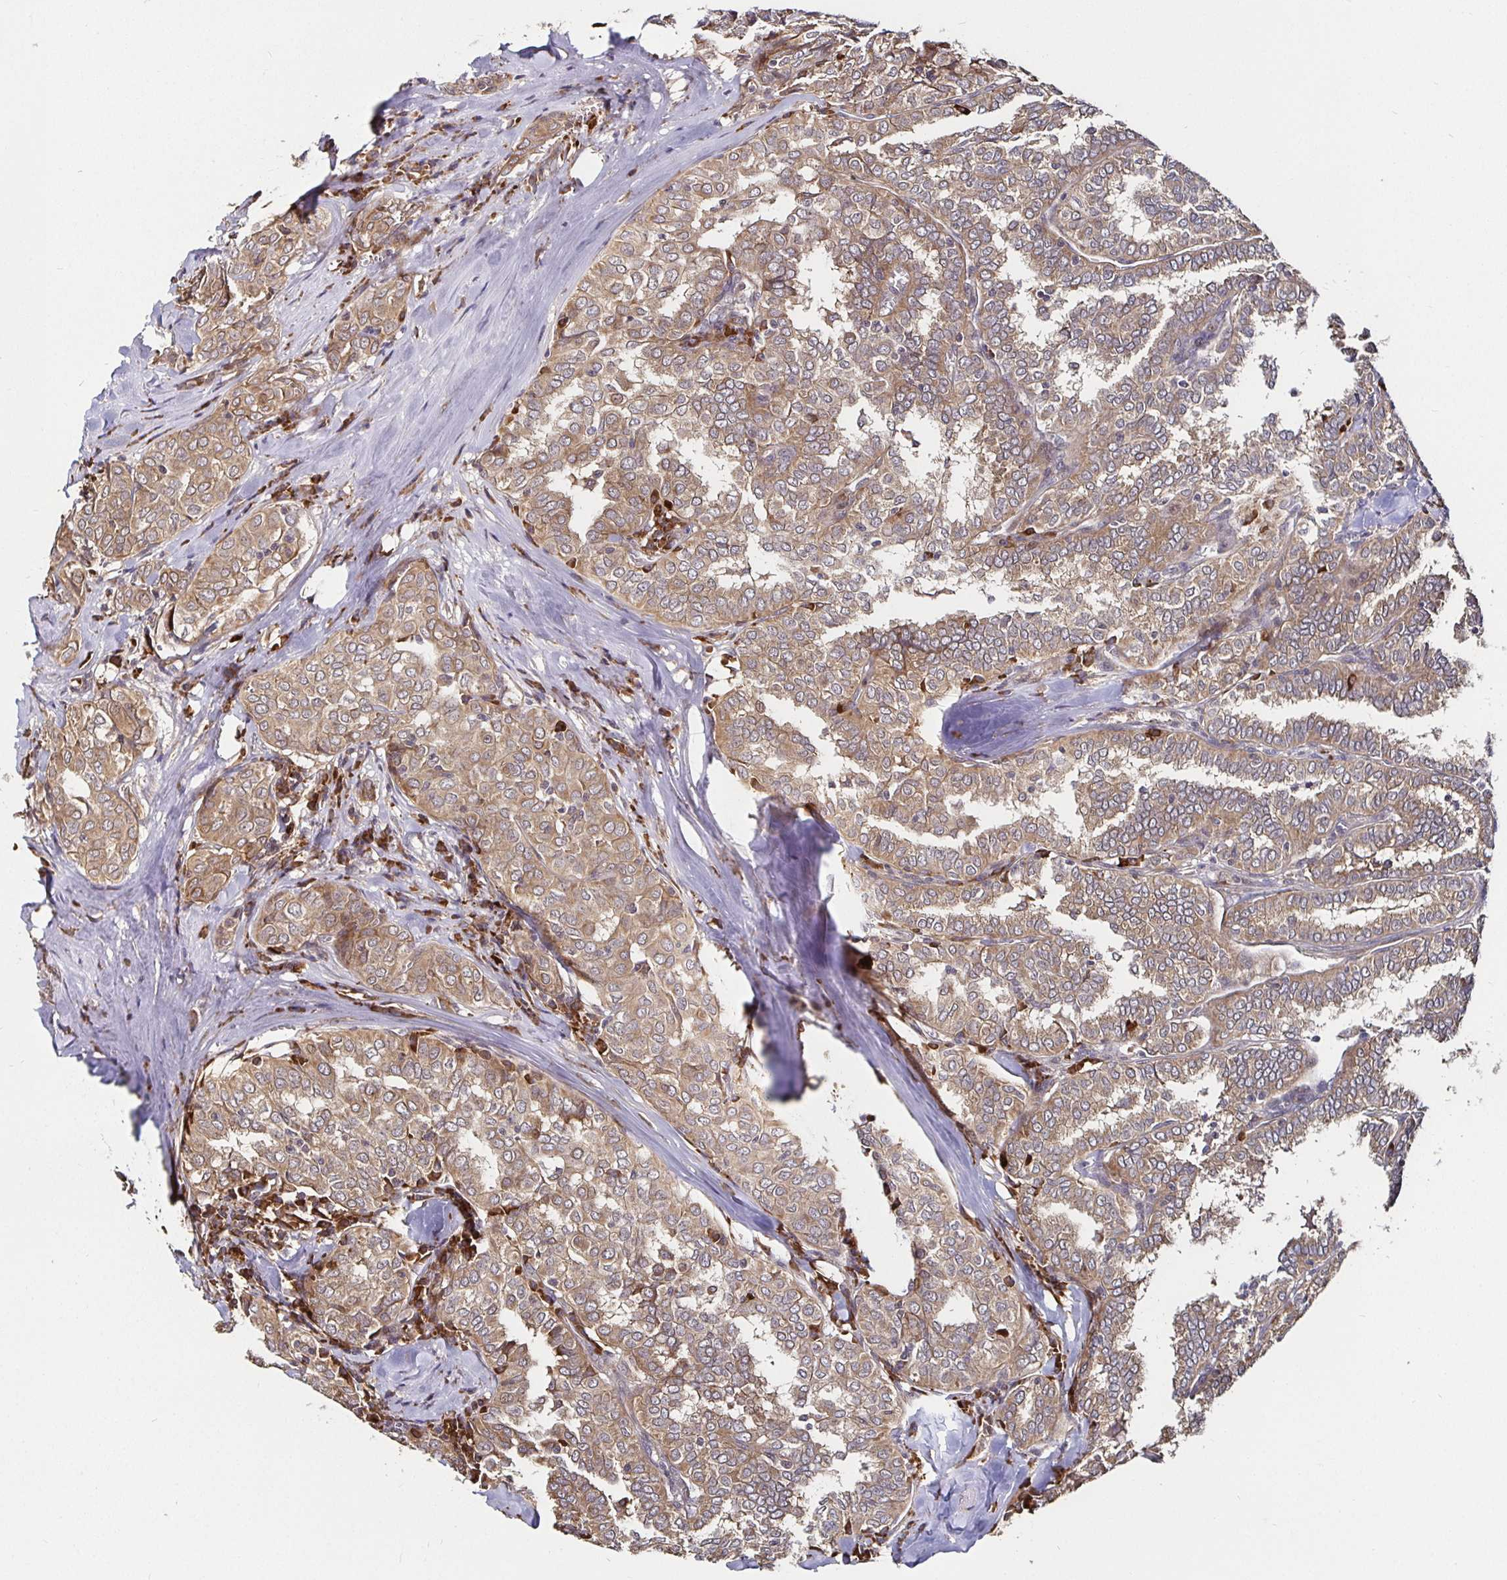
{"staining": {"intensity": "moderate", "quantity": ">75%", "location": "cytoplasmic/membranous"}, "tissue": "thyroid cancer", "cell_type": "Tumor cells", "image_type": "cancer", "snomed": [{"axis": "morphology", "description": "Papillary adenocarcinoma, NOS"}, {"axis": "topography", "description": "Thyroid gland"}], "caption": "Brown immunohistochemical staining in thyroid papillary adenocarcinoma displays moderate cytoplasmic/membranous staining in approximately >75% of tumor cells. The staining is performed using DAB (3,3'-diaminobenzidine) brown chromogen to label protein expression. The nuclei are counter-stained blue using hematoxylin.", "gene": "MLST8", "patient": {"sex": "female", "age": 30}}